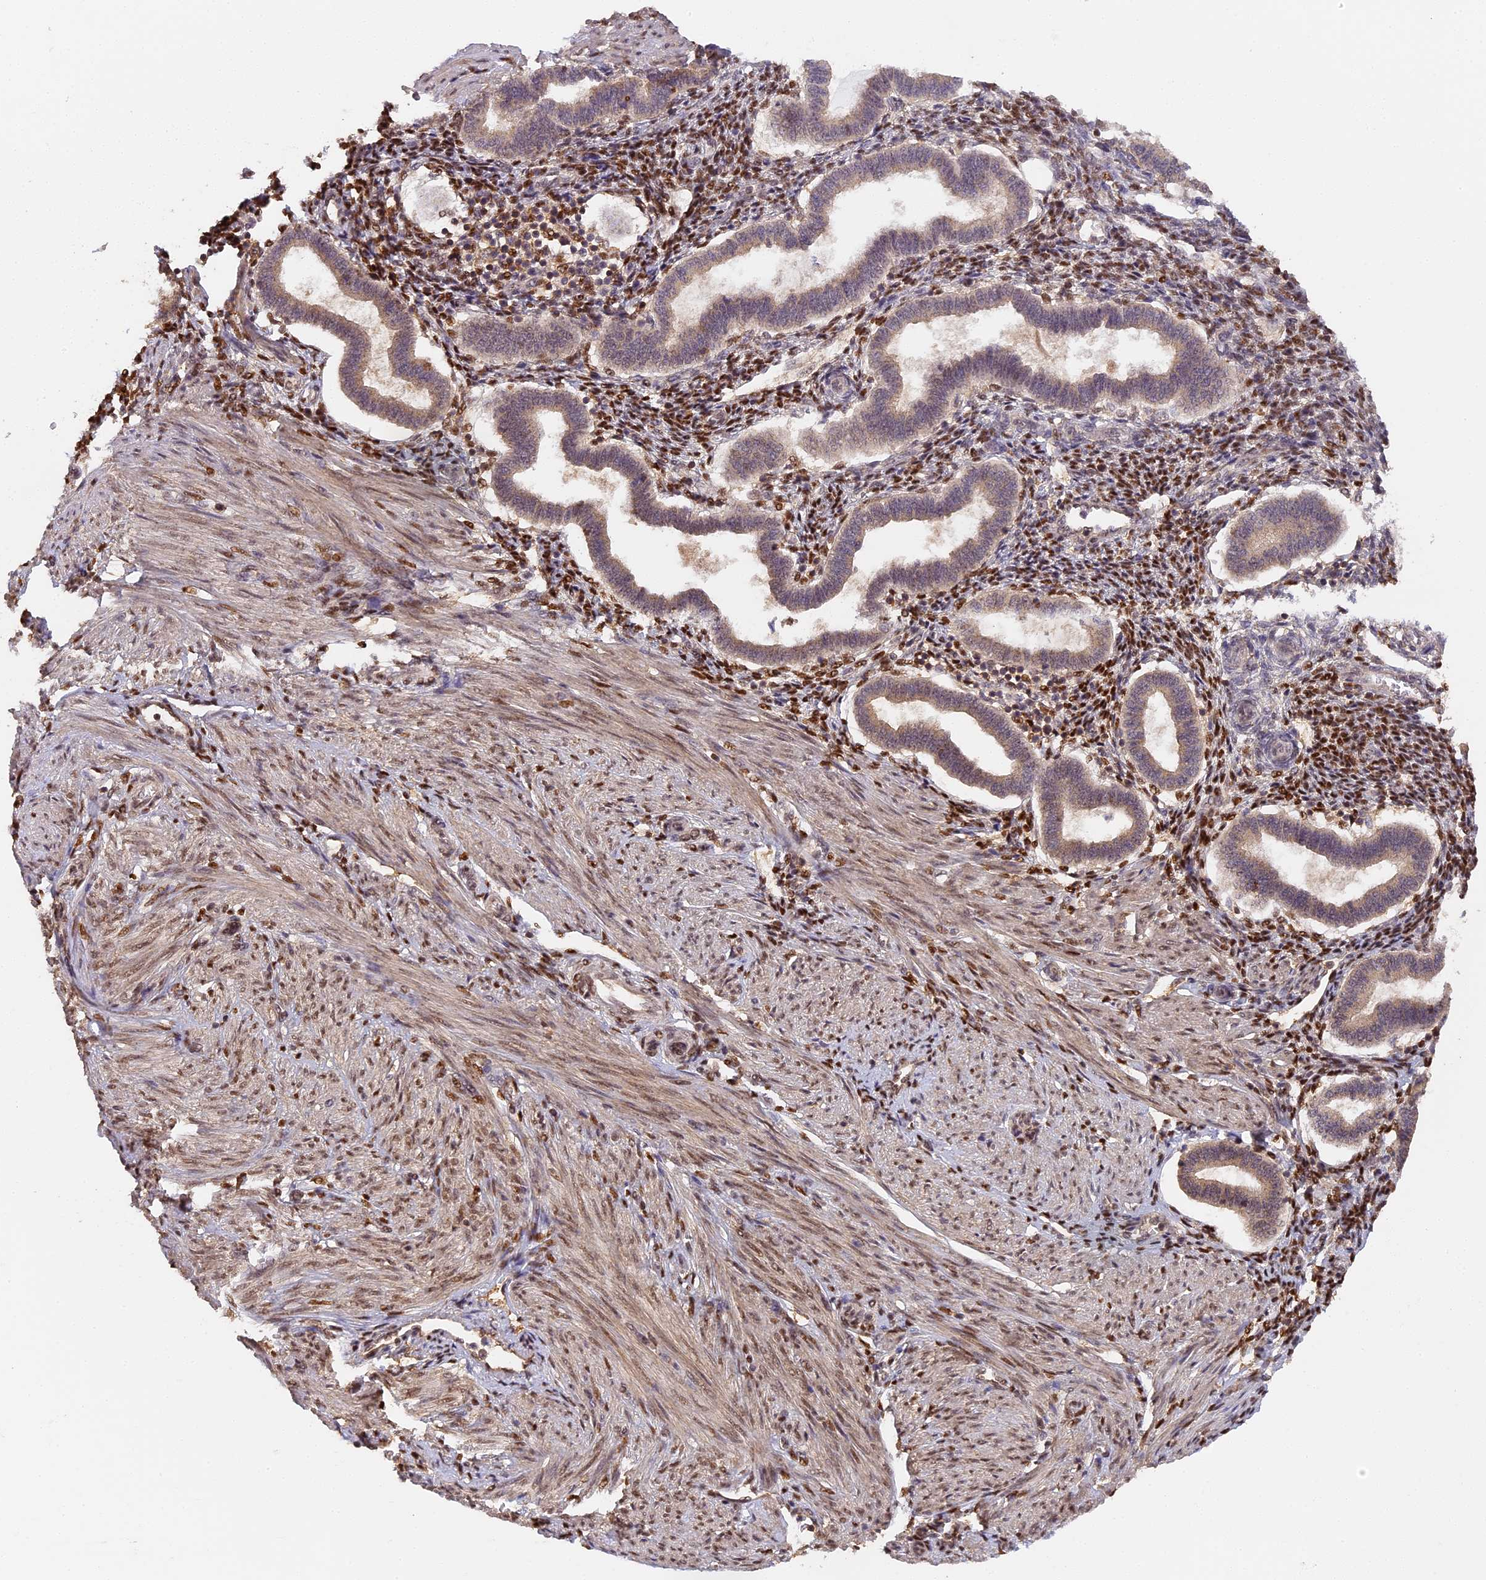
{"staining": {"intensity": "moderate", "quantity": "25%-75%", "location": "cytoplasmic/membranous,nuclear"}, "tissue": "endometrium", "cell_type": "Cells in endometrial stroma", "image_type": "normal", "snomed": [{"axis": "morphology", "description": "Normal tissue, NOS"}, {"axis": "topography", "description": "Endometrium"}], "caption": "A brown stain highlights moderate cytoplasmic/membranous,nuclear staining of a protein in cells in endometrial stroma of unremarkable endometrium.", "gene": "MYBL2", "patient": {"sex": "female", "age": 24}}